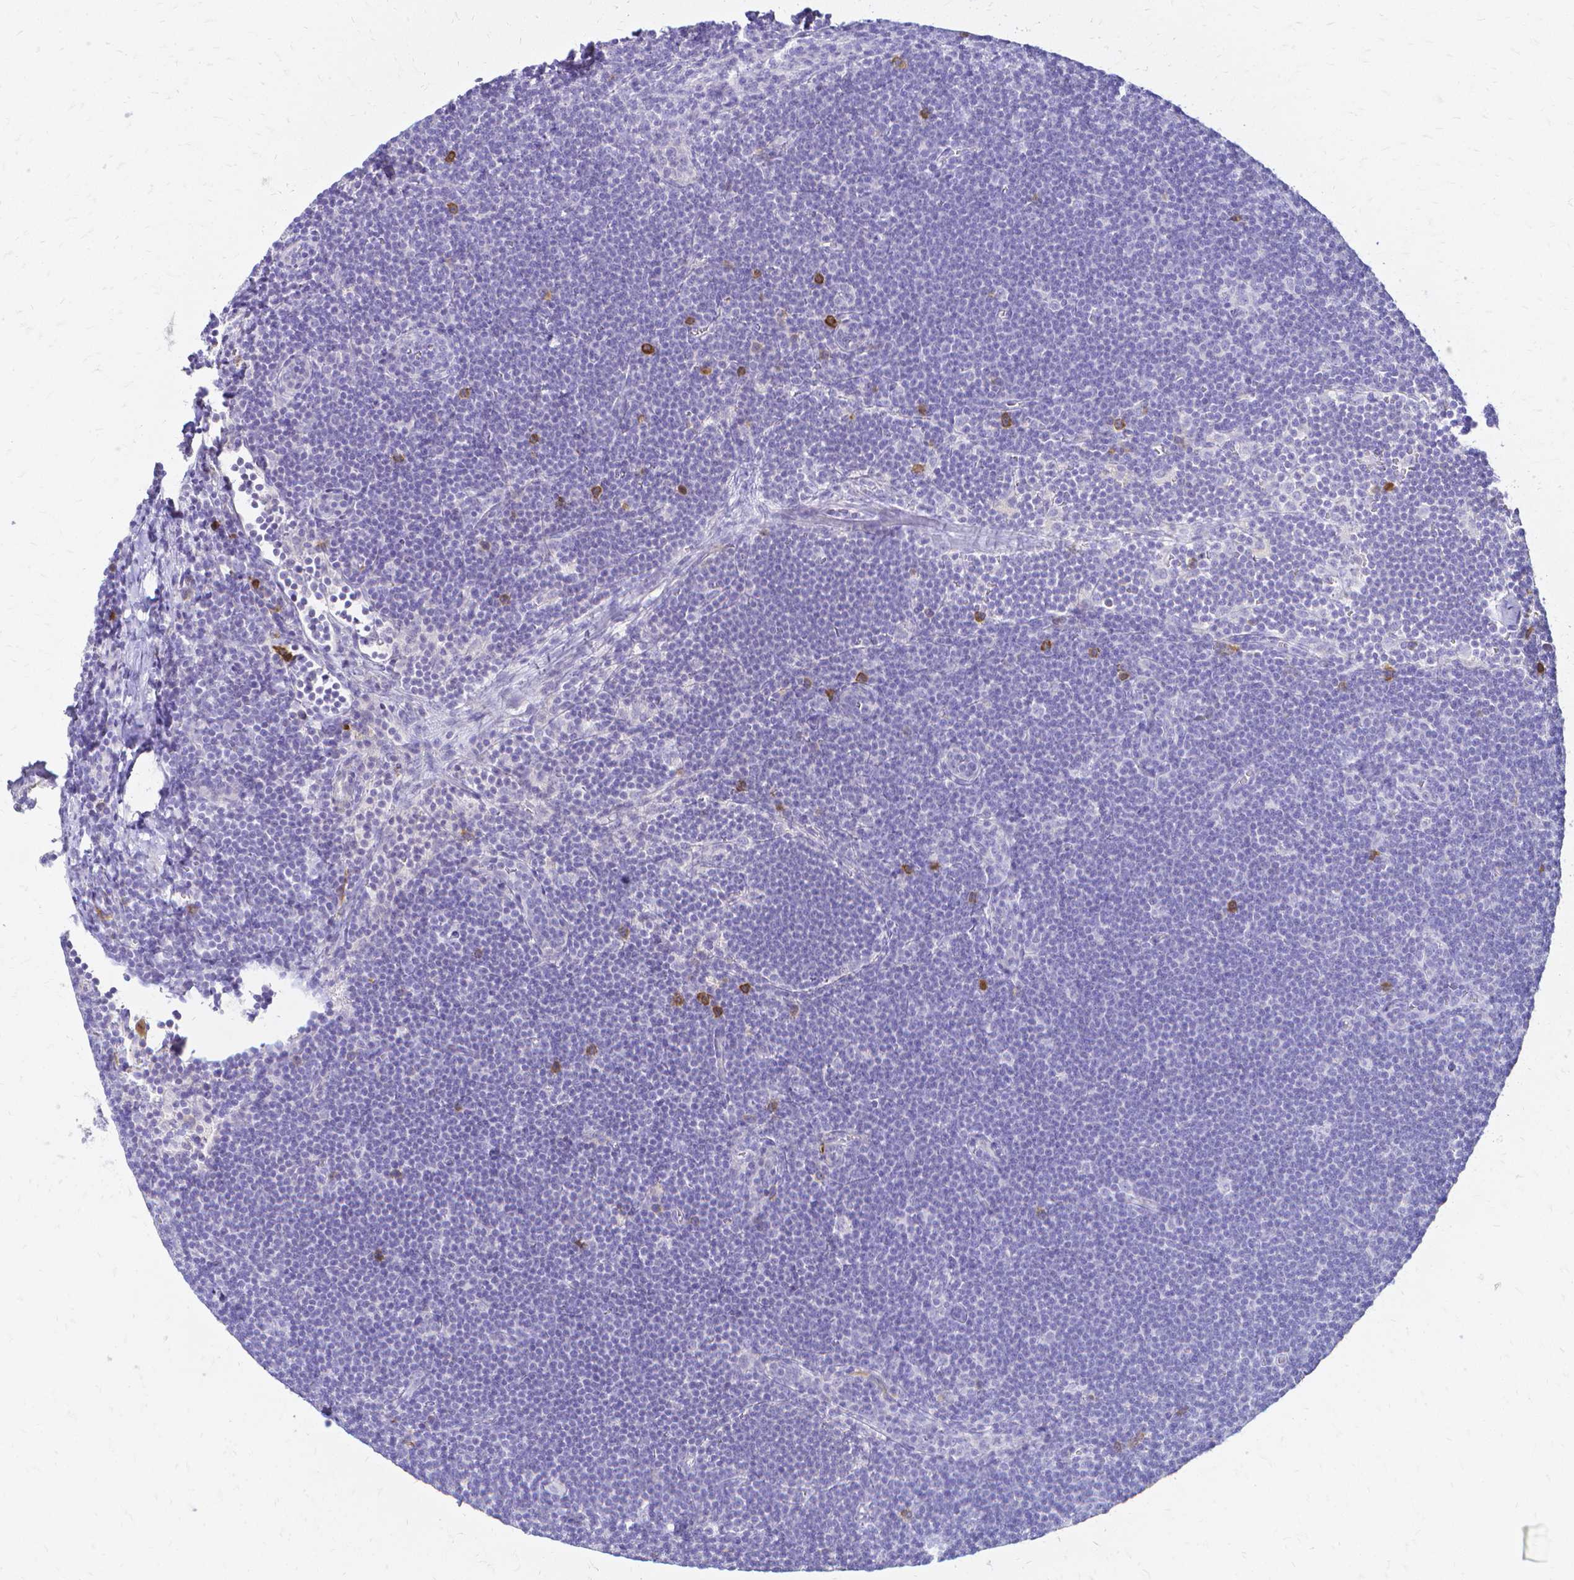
{"staining": {"intensity": "strong", "quantity": "<25%", "location": "cytoplasmic/membranous"}, "tissue": "lymphoma", "cell_type": "Tumor cells", "image_type": "cancer", "snomed": [{"axis": "morphology", "description": "Malignant lymphoma, non-Hodgkin's type, Low grade"}, {"axis": "topography", "description": "Lymph node"}], "caption": "This image exhibits IHC staining of low-grade malignant lymphoma, non-Hodgkin's type, with medium strong cytoplasmic/membranous expression in about <25% of tumor cells.", "gene": "CCNB1", "patient": {"sex": "female", "age": 73}}